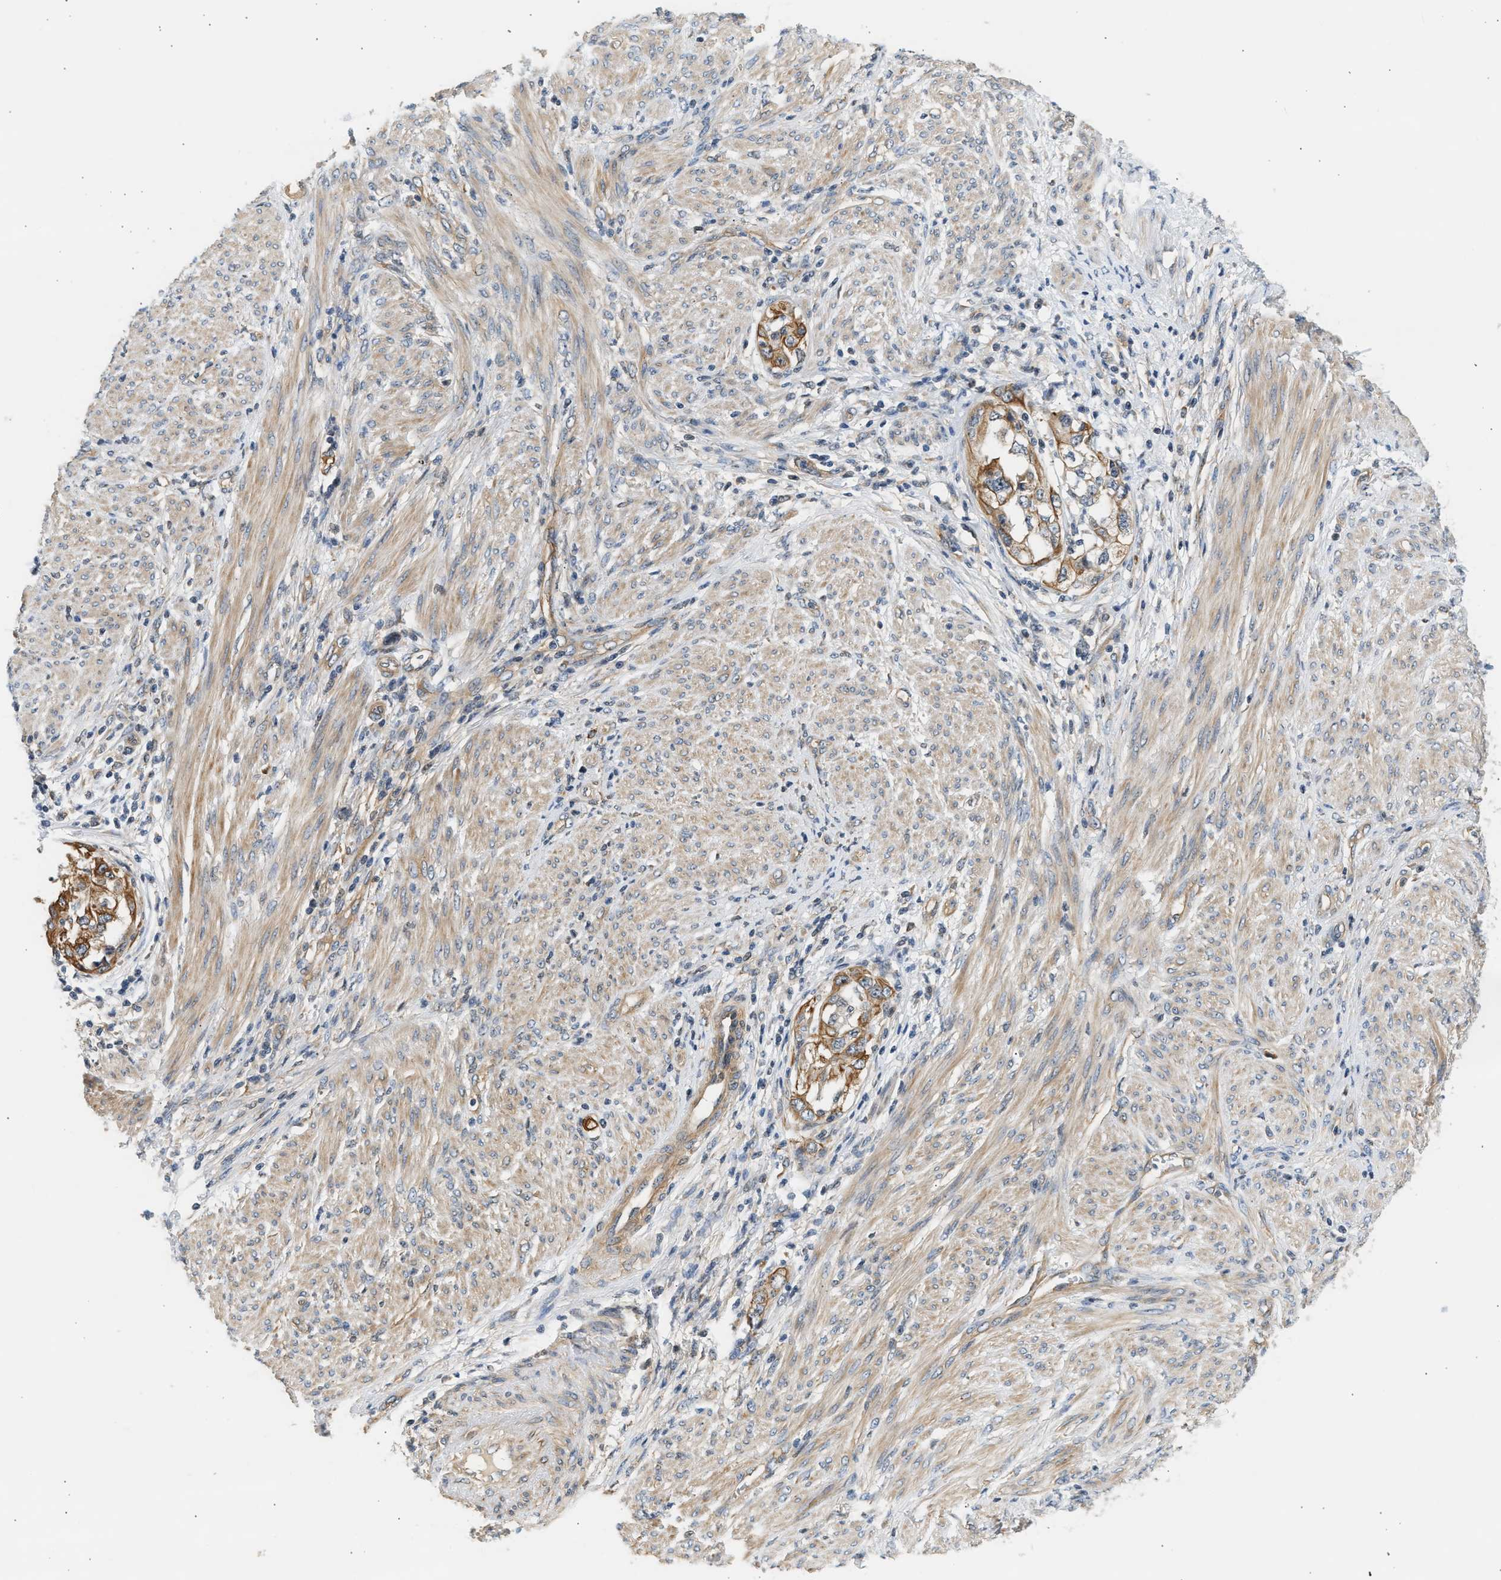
{"staining": {"intensity": "strong", "quantity": ">75%", "location": "cytoplasmic/membranous"}, "tissue": "endometrial cancer", "cell_type": "Tumor cells", "image_type": "cancer", "snomed": [{"axis": "morphology", "description": "Adenocarcinoma, NOS"}, {"axis": "topography", "description": "Endometrium"}], "caption": "Endometrial adenocarcinoma stained with a brown dye shows strong cytoplasmic/membranous positive positivity in approximately >75% of tumor cells.", "gene": "WDR31", "patient": {"sex": "female", "age": 85}}